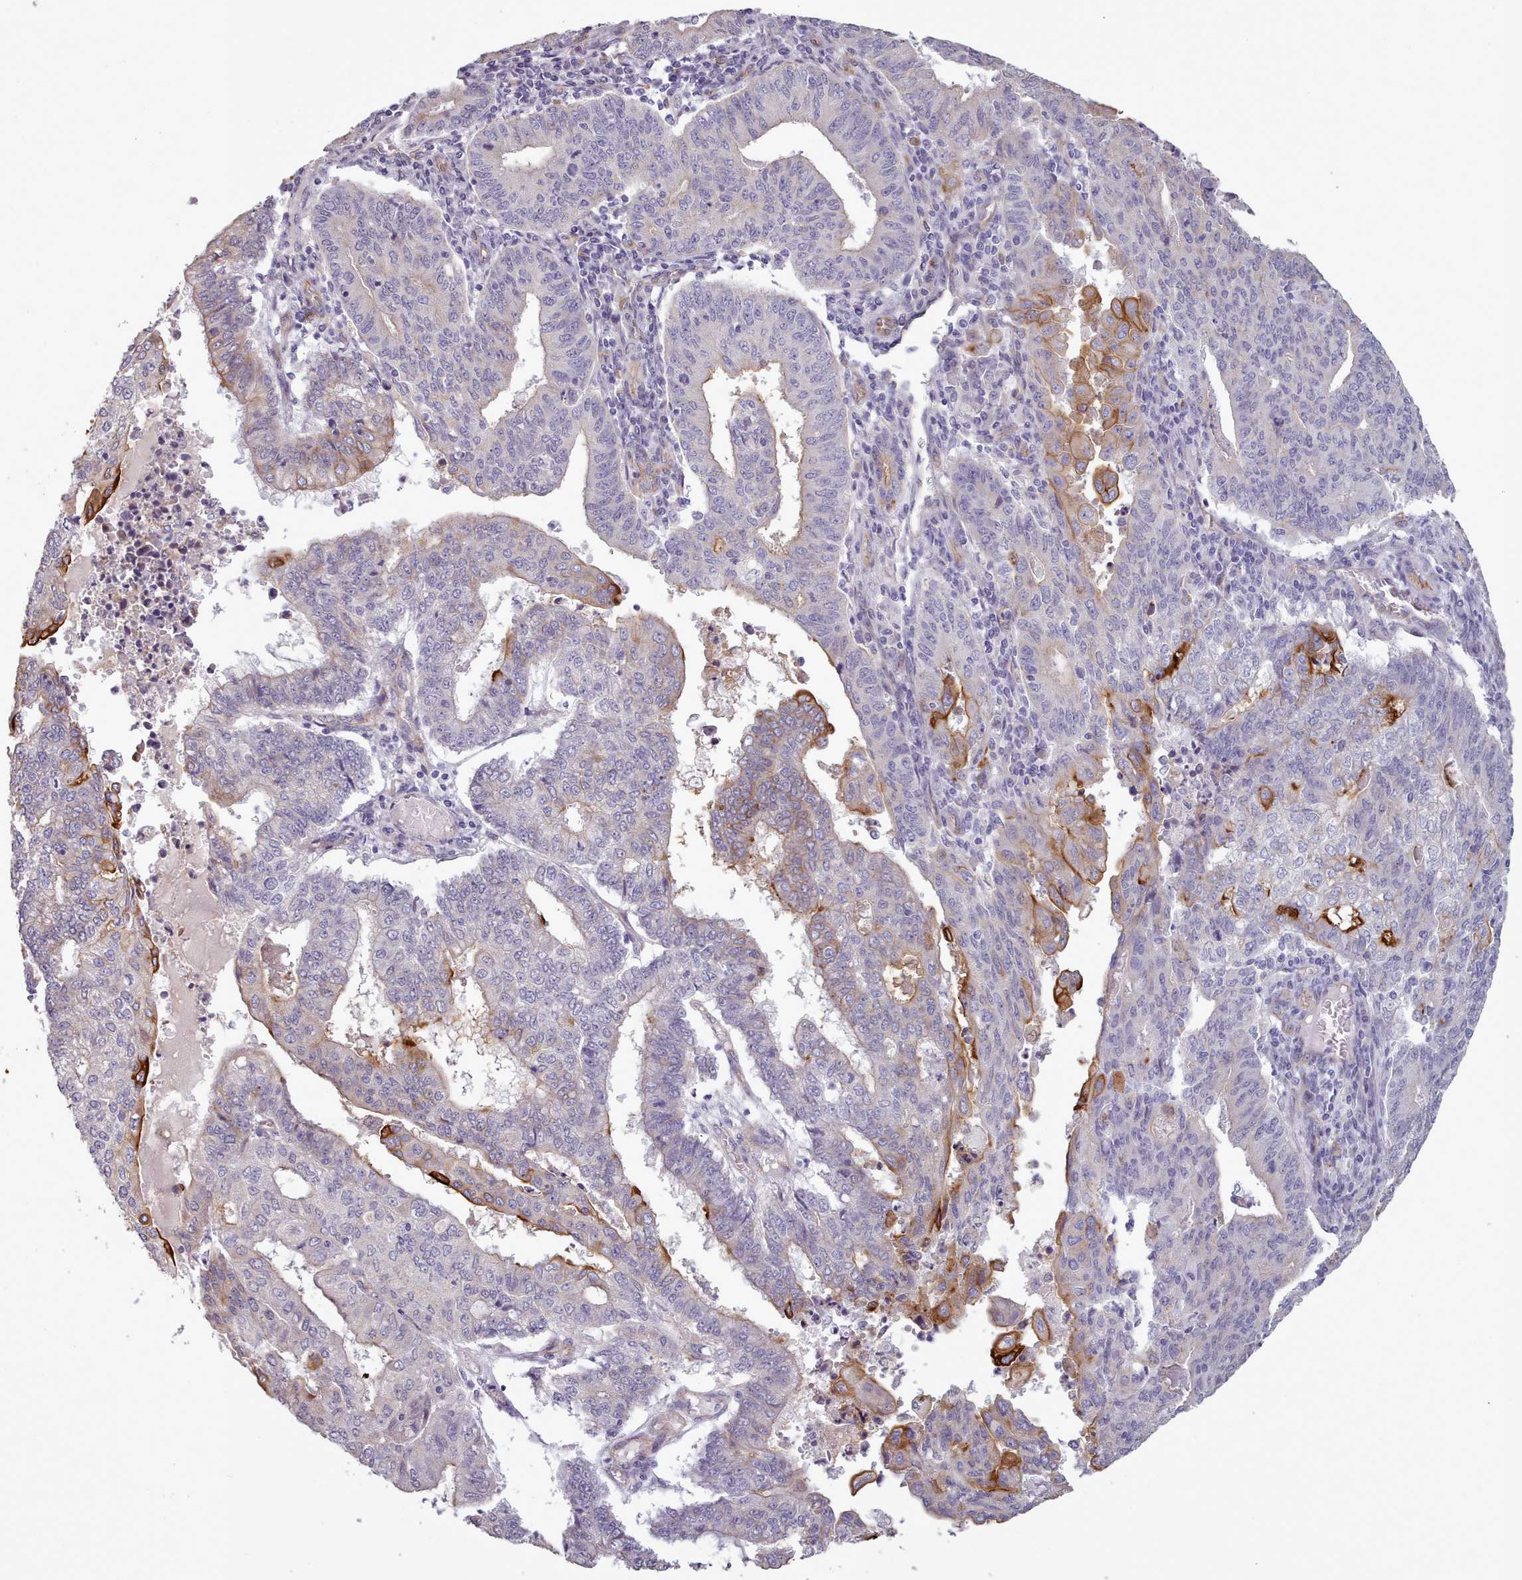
{"staining": {"intensity": "strong", "quantity": "<25%", "location": "cytoplasmic/membranous"}, "tissue": "endometrial cancer", "cell_type": "Tumor cells", "image_type": "cancer", "snomed": [{"axis": "morphology", "description": "Adenocarcinoma, NOS"}, {"axis": "topography", "description": "Endometrium"}], "caption": "IHC (DAB (3,3'-diaminobenzidine)) staining of human endometrial cancer (adenocarcinoma) displays strong cytoplasmic/membranous protein expression in about <25% of tumor cells.", "gene": "PLD4", "patient": {"sex": "female", "age": 59}}